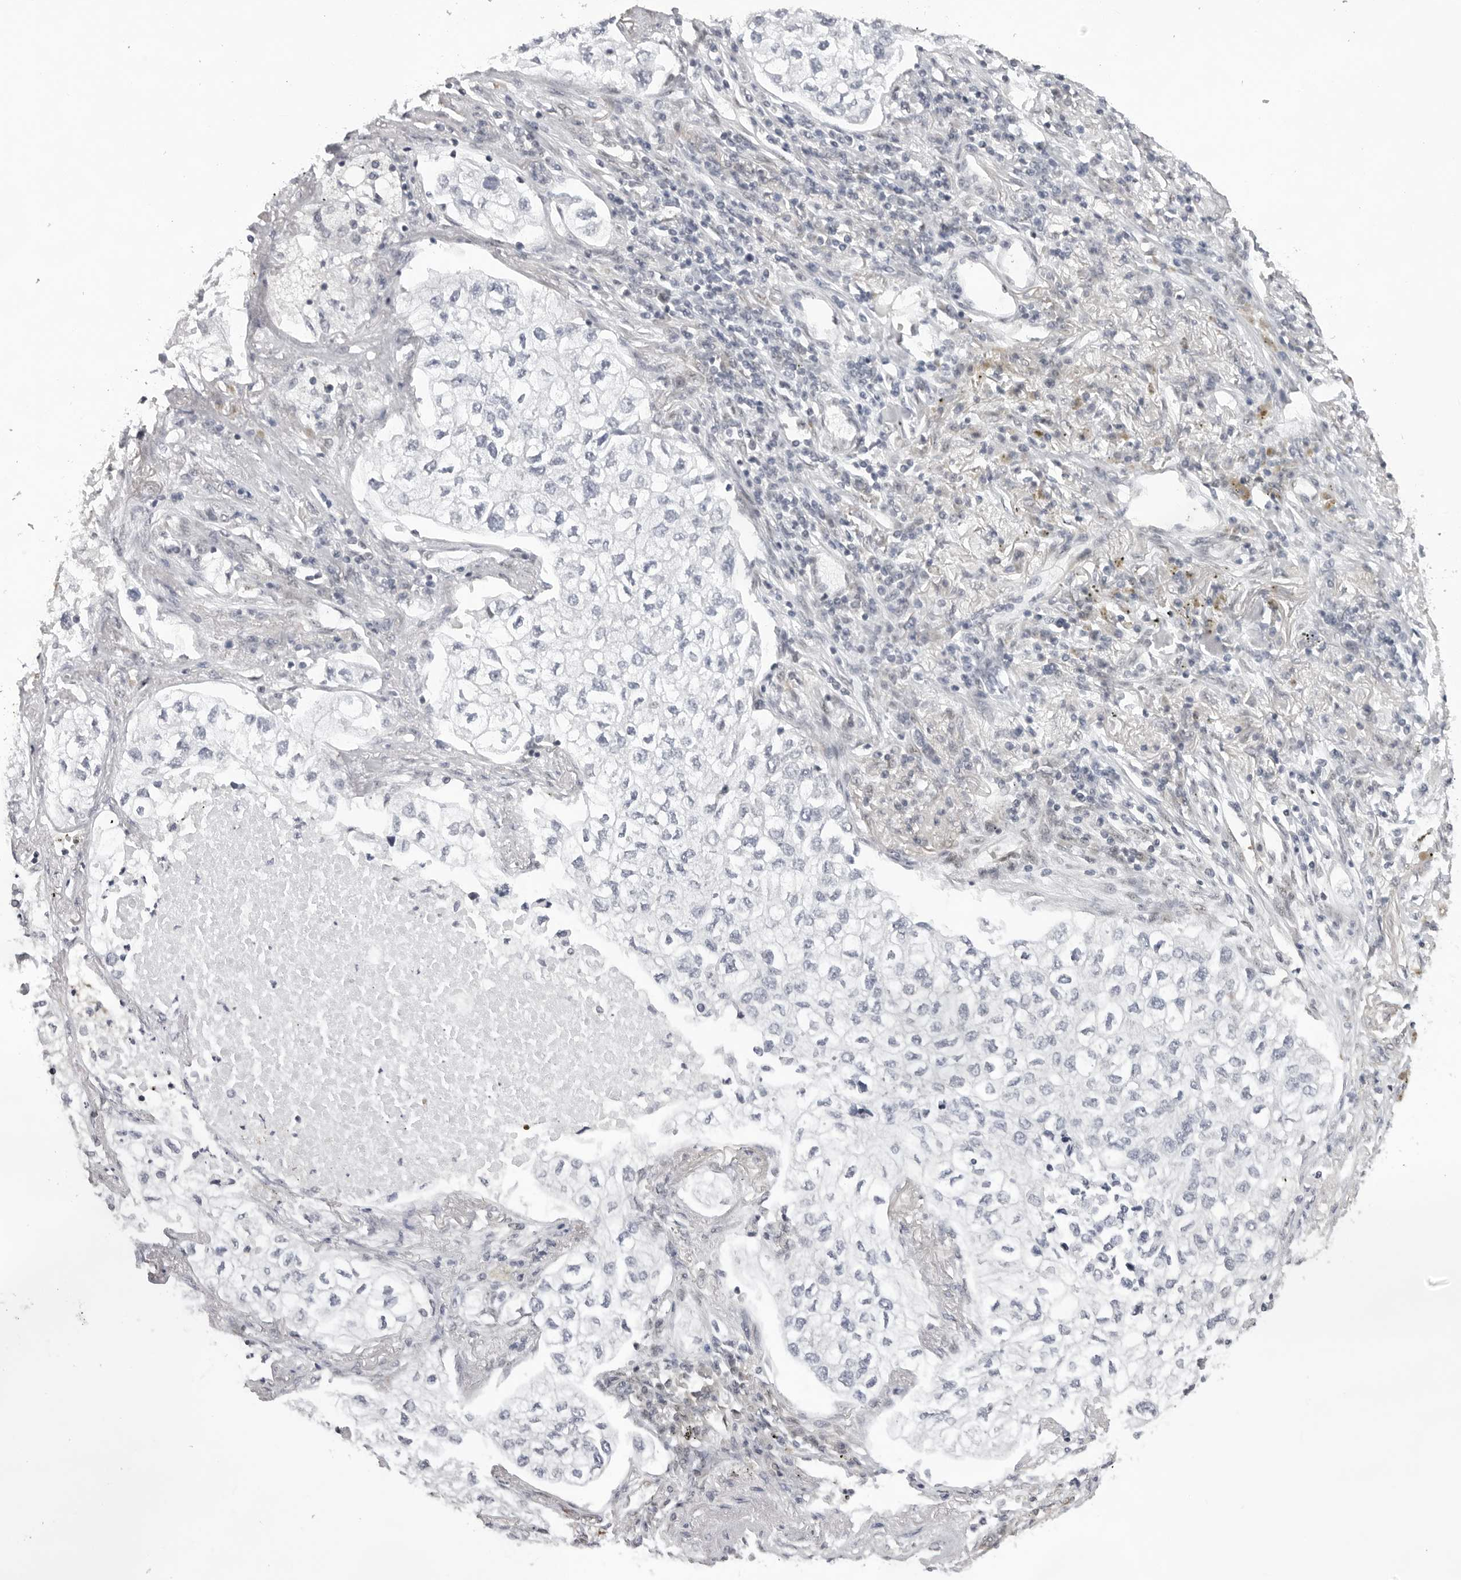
{"staining": {"intensity": "negative", "quantity": "none", "location": "none"}, "tissue": "lung cancer", "cell_type": "Tumor cells", "image_type": "cancer", "snomed": [{"axis": "morphology", "description": "Adenocarcinoma, NOS"}, {"axis": "topography", "description": "Lung"}], "caption": "This is an immunohistochemistry photomicrograph of adenocarcinoma (lung). There is no expression in tumor cells.", "gene": "CASP7", "patient": {"sex": "male", "age": 63}}